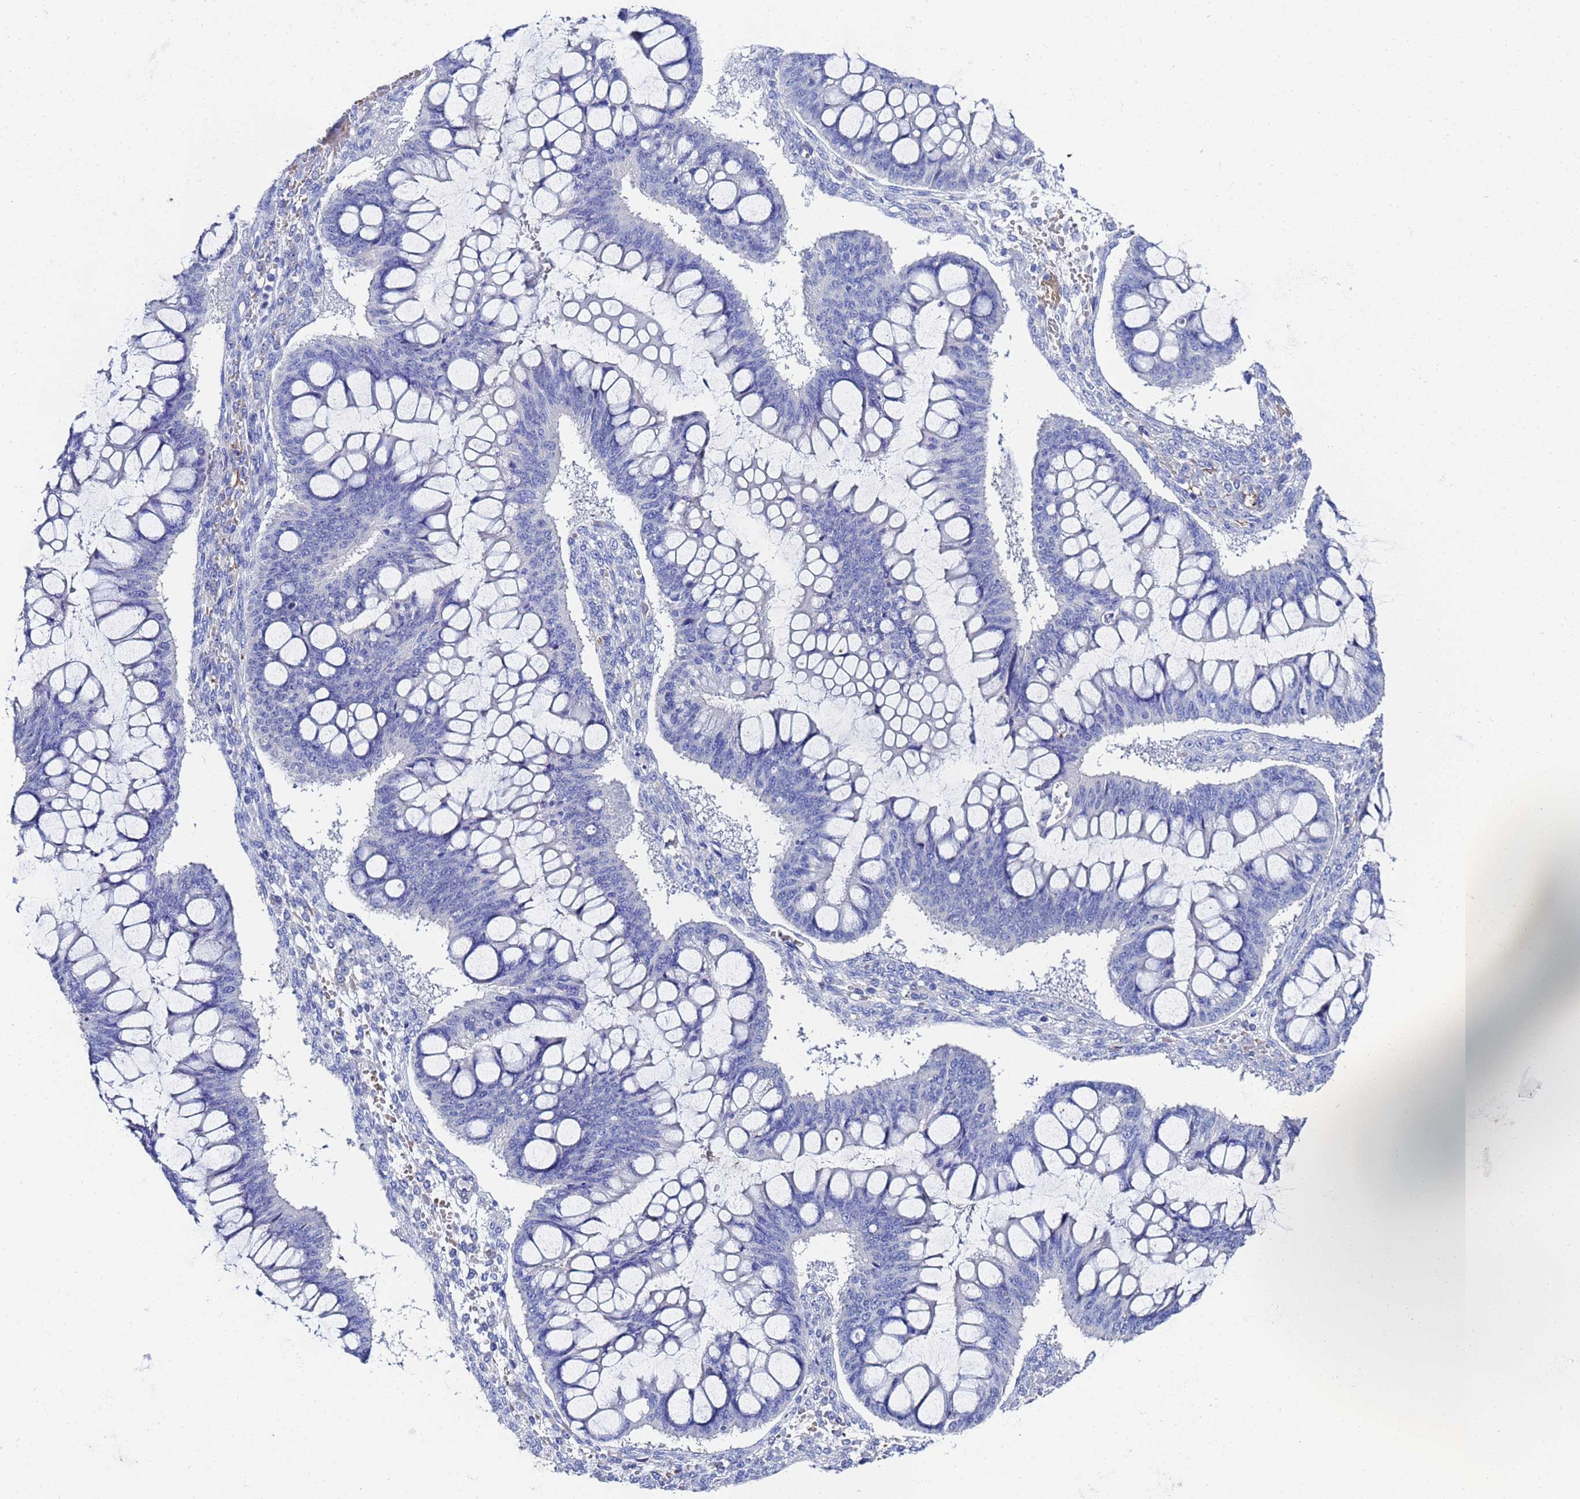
{"staining": {"intensity": "negative", "quantity": "none", "location": "none"}, "tissue": "ovarian cancer", "cell_type": "Tumor cells", "image_type": "cancer", "snomed": [{"axis": "morphology", "description": "Cystadenocarcinoma, mucinous, NOS"}, {"axis": "topography", "description": "Ovary"}], "caption": "Immunohistochemistry (IHC) histopathology image of human ovarian mucinous cystadenocarcinoma stained for a protein (brown), which reveals no expression in tumor cells.", "gene": "ZNF26", "patient": {"sex": "female", "age": 73}}